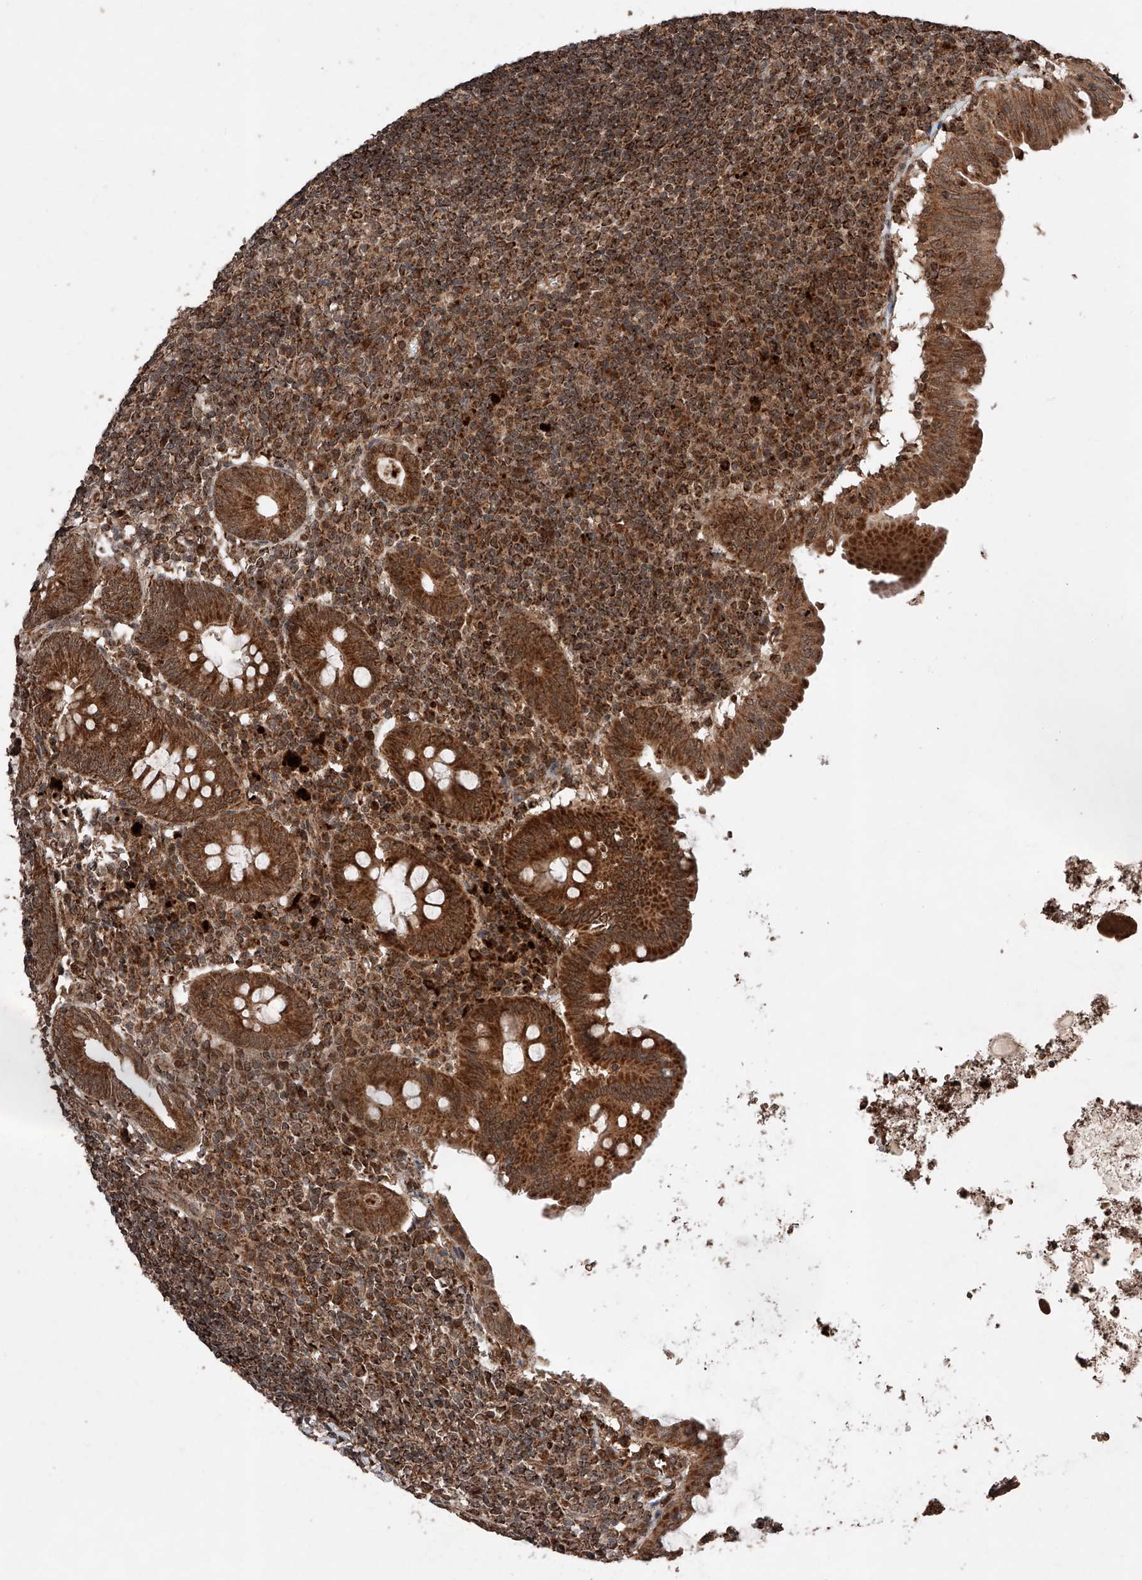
{"staining": {"intensity": "strong", "quantity": ">75%", "location": "cytoplasmic/membranous"}, "tissue": "appendix", "cell_type": "Glandular cells", "image_type": "normal", "snomed": [{"axis": "morphology", "description": "Normal tissue, NOS"}, {"axis": "topography", "description": "Appendix"}], "caption": "This histopathology image displays immunohistochemistry staining of normal human appendix, with high strong cytoplasmic/membranous expression in about >75% of glandular cells.", "gene": "ZSCAN29", "patient": {"sex": "female", "age": 54}}